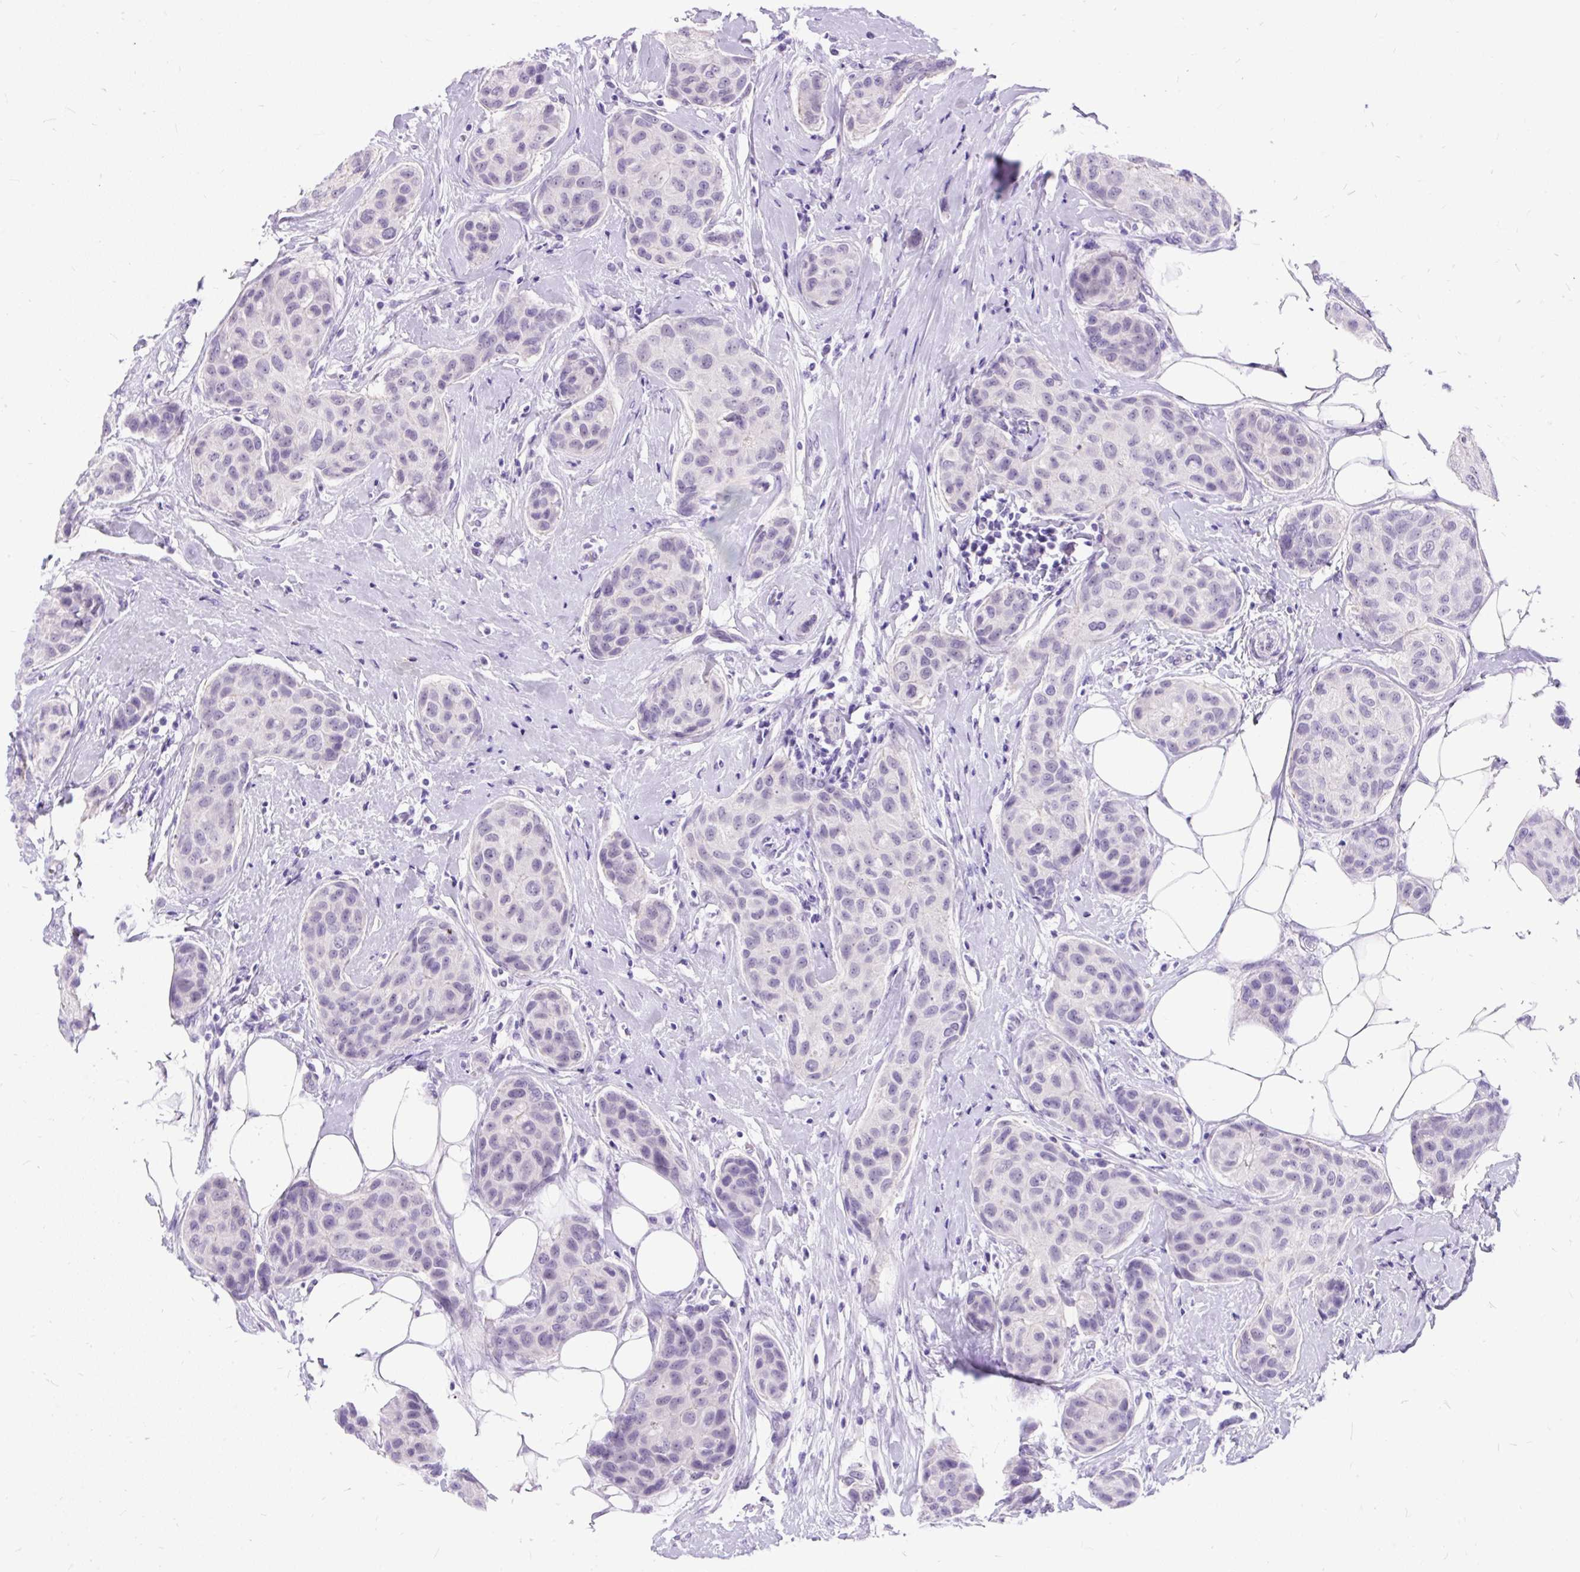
{"staining": {"intensity": "negative", "quantity": "none", "location": "none"}, "tissue": "breast cancer", "cell_type": "Tumor cells", "image_type": "cancer", "snomed": [{"axis": "morphology", "description": "Duct carcinoma"}, {"axis": "topography", "description": "Breast"}, {"axis": "topography", "description": "Lymph node"}], "caption": "DAB (3,3'-diaminobenzidine) immunohistochemical staining of human breast invasive ductal carcinoma exhibits no significant positivity in tumor cells.", "gene": "SCGB1A1", "patient": {"sex": "female", "age": 80}}